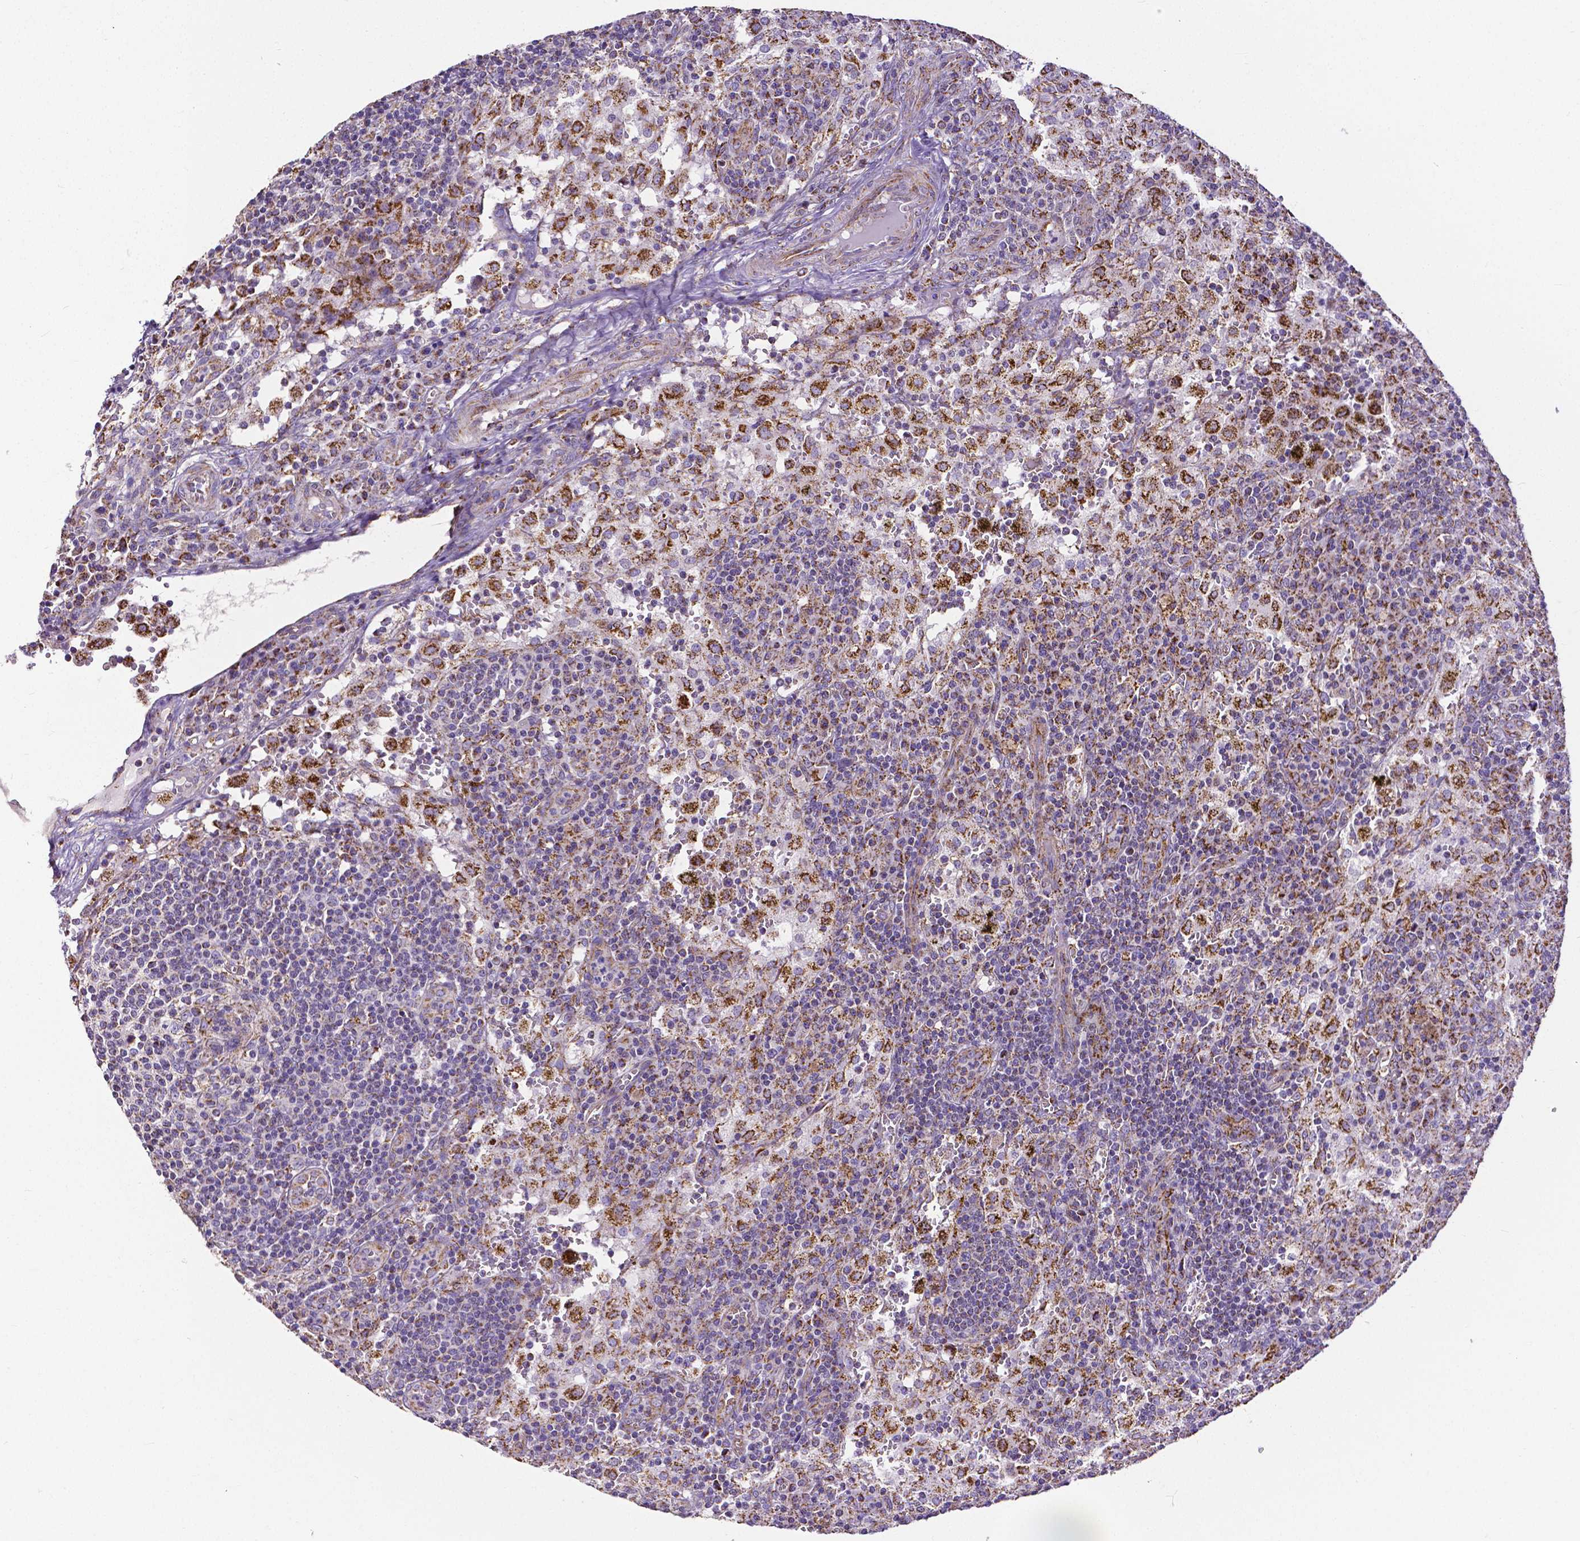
{"staining": {"intensity": "moderate", "quantity": "<25%", "location": "cytoplasmic/membranous"}, "tissue": "lymph node", "cell_type": "Non-germinal center cells", "image_type": "normal", "snomed": [{"axis": "morphology", "description": "Normal tissue, NOS"}, {"axis": "topography", "description": "Lymph node"}], "caption": "Immunohistochemistry (IHC) photomicrograph of benign lymph node: lymph node stained using immunohistochemistry displays low levels of moderate protein expression localized specifically in the cytoplasmic/membranous of non-germinal center cells, appearing as a cytoplasmic/membranous brown color.", "gene": "MACC1", "patient": {"sex": "male", "age": 62}}